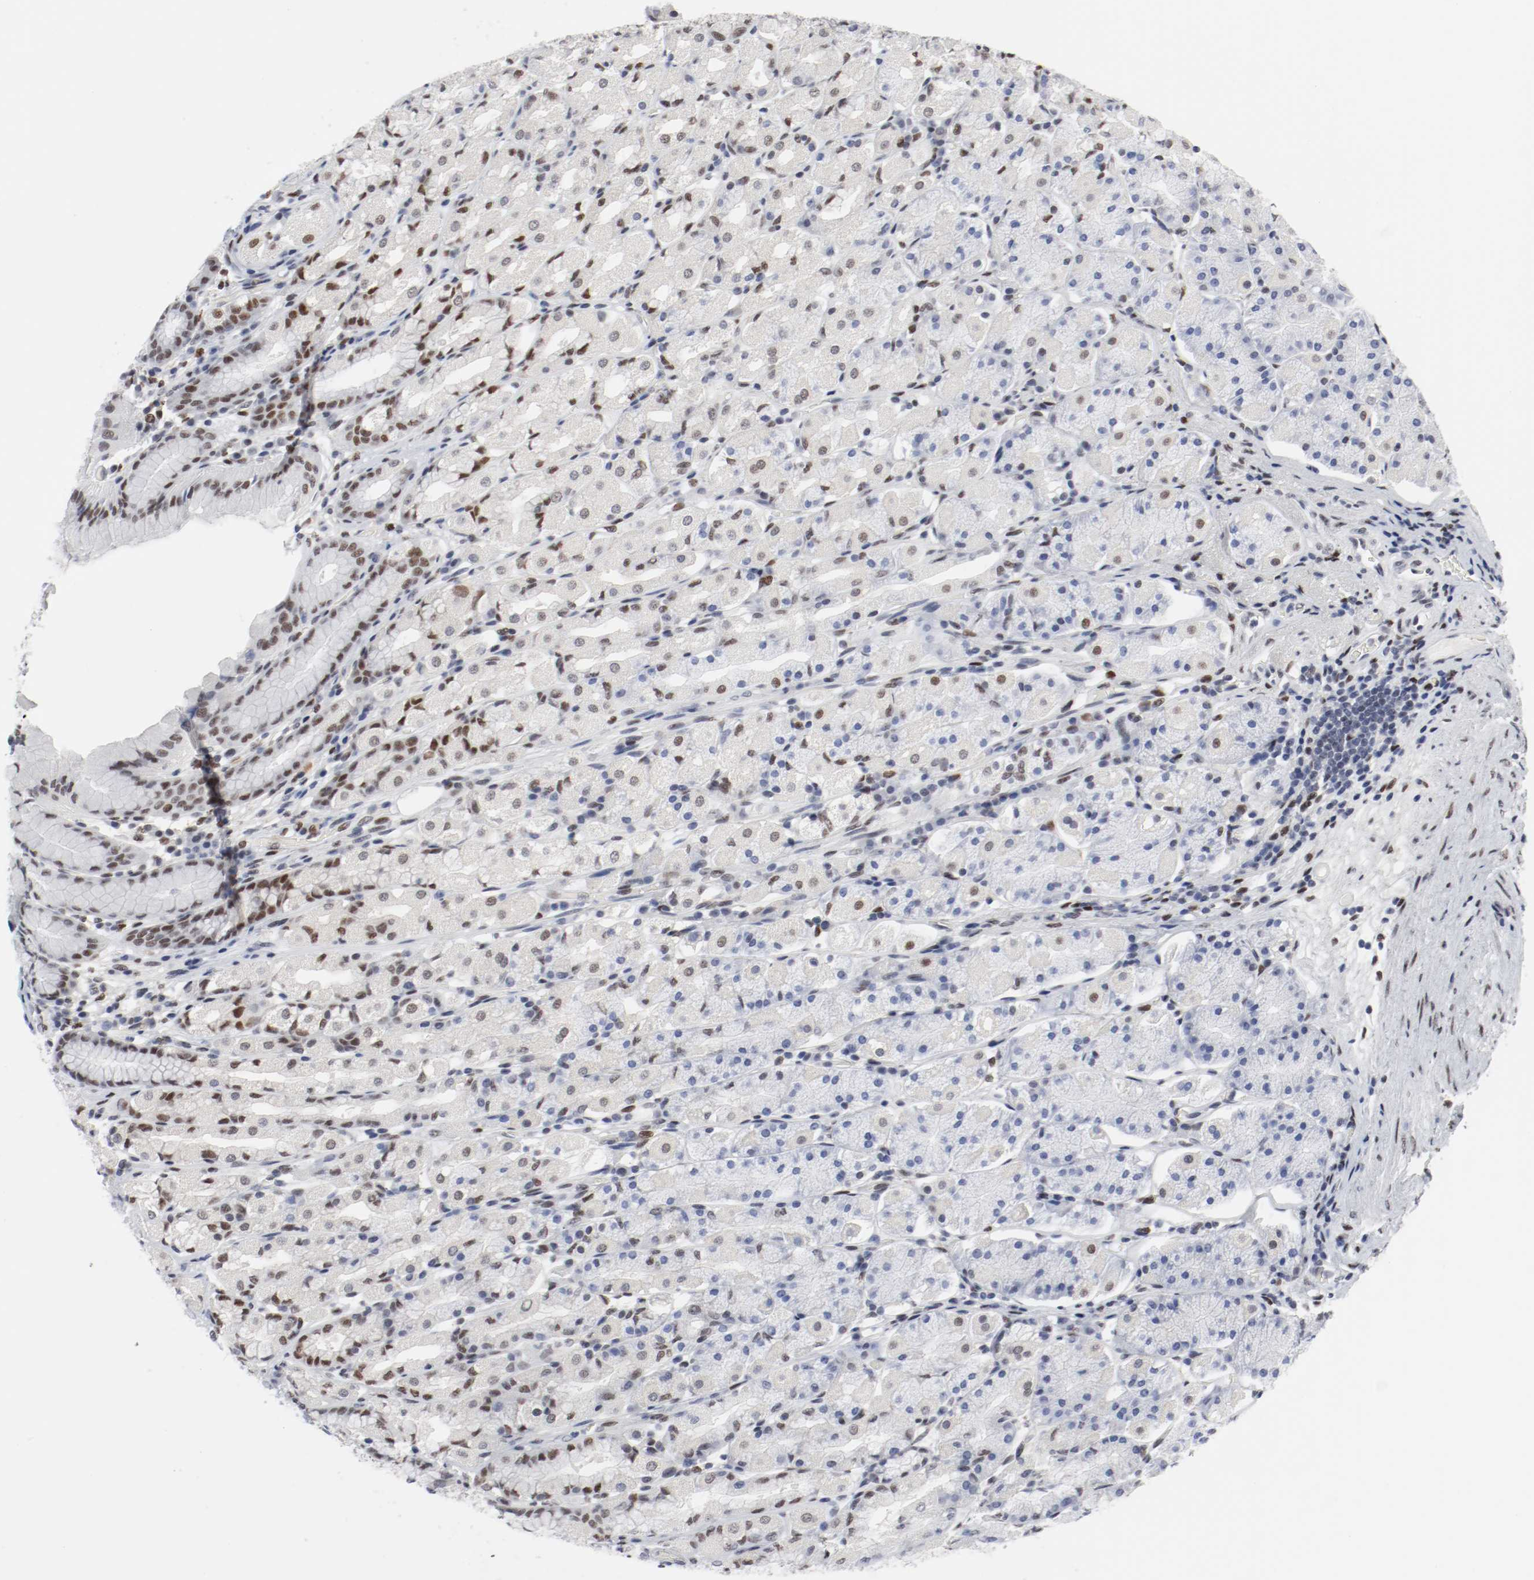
{"staining": {"intensity": "moderate", "quantity": "25%-75%", "location": "nuclear"}, "tissue": "stomach", "cell_type": "Glandular cells", "image_type": "normal", "snomed": [{"axis": "morphology", "description": "Normal tissue, NOS"}, {"axis": "topography", "description": "Stomach, upper"}], "caption": "Immunohistochemistry (IHC) image of unremarkable human stomach stained for a protein (brown), which reveals medium levels of moderate nuclear staining in approximately 25%-75% of glandular cells.", "gene": "ARNT", "patient": {"sex": "male", "age": 68}}